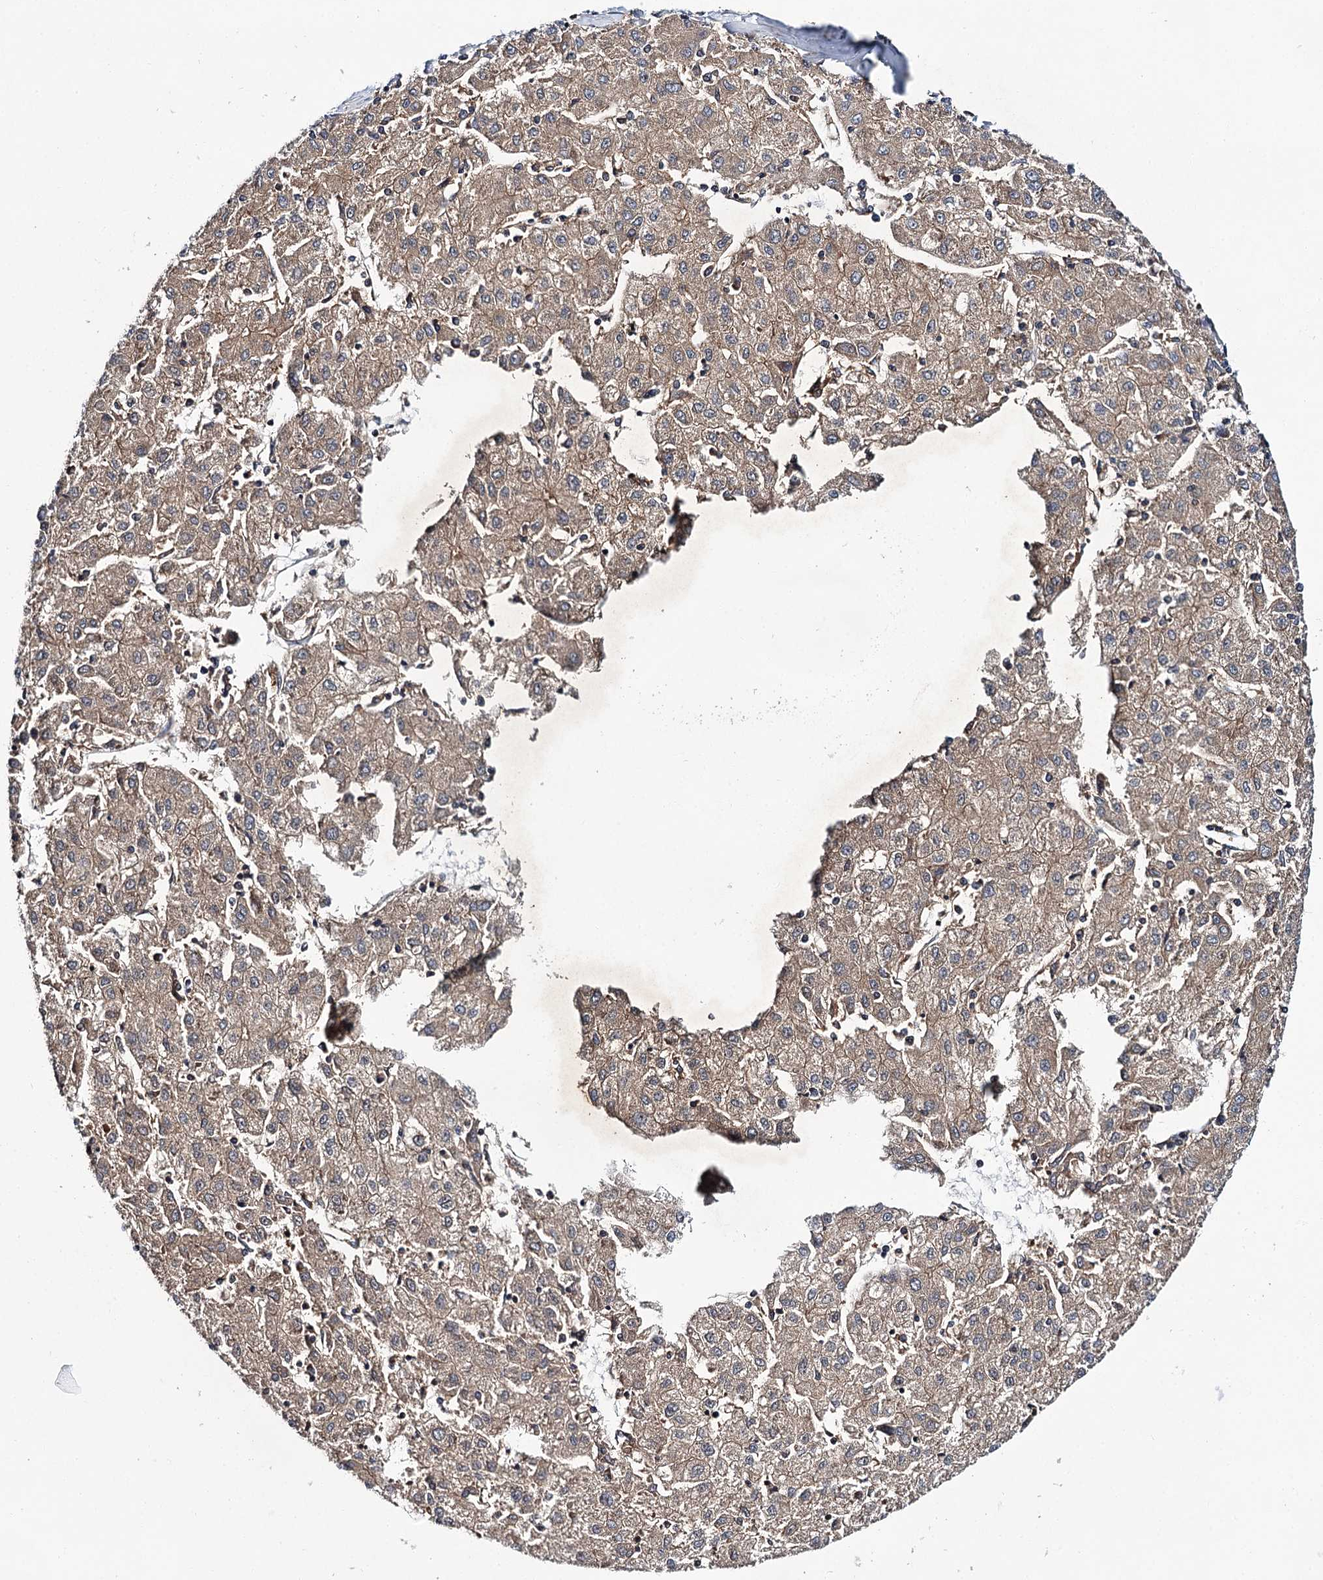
{"staining": {"intensity": "moderate", "quantity": ">75%", "location": "cytoplasmic/membranous"}, "tissue": "liver cancer", "cell_type": "Tumor cells", "image_type": "cancer", "snomed": [{"axis": "morphology", "description": "Carcinoma, Hepatocellular, NOS"}, {"axis": "topography", "description": "Liver"}], "caption": "The immunohistochemical stain labels moderate cytoplasmic/membranous expression in tumor cells of hepatocellular carcinoma (liver) tissue. (DAB (3,3'-diaminobenzidine) = brown stain, brightfield microscopy at high magnification).", "gene": "UBASH3B", "patient": {"sex": "male", "age": 72}}